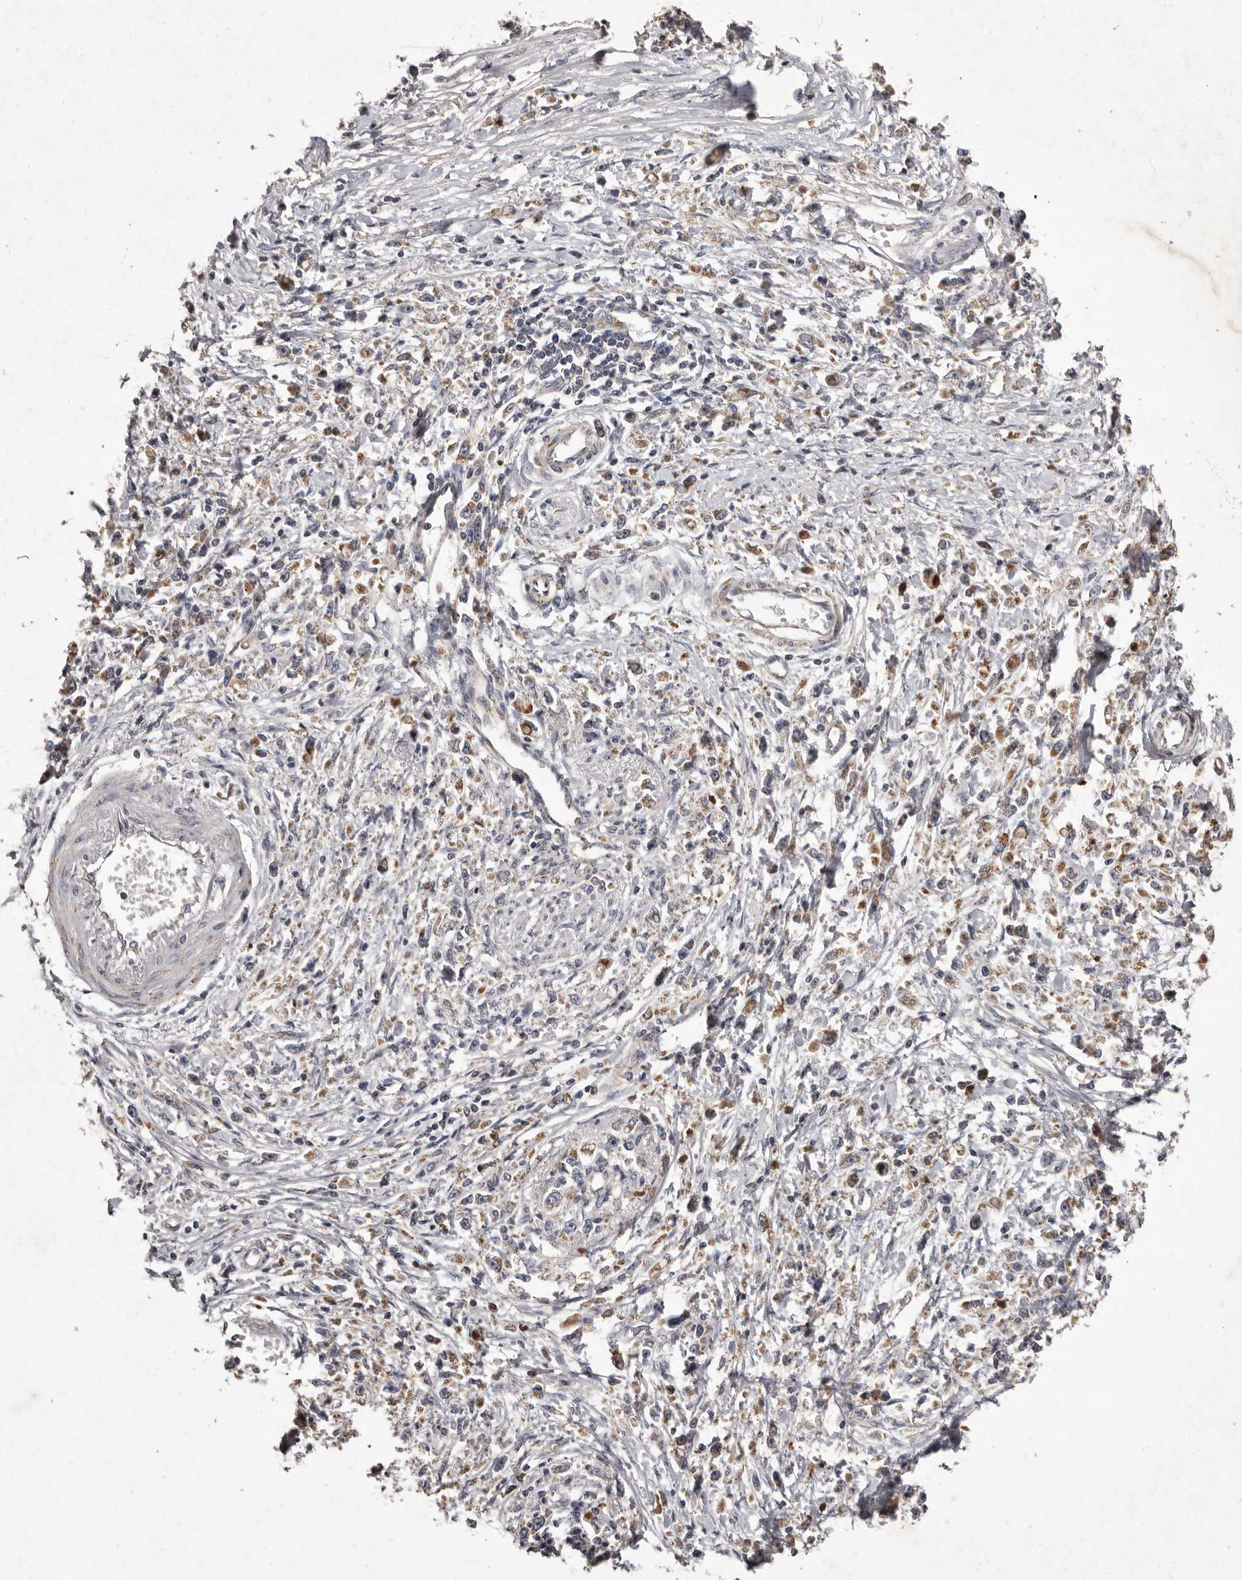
{"staining": {"intensity": "moderate", "quantity": "<25%", "location": "cytoplasmic/membranous"}, "tissue": "stomach cancer", "cell_type": "Tumor cells", "image_type": "cancer", "snomed": [{"axis": "morphology", "description": "Adenocarcinoma, NOS"}, {"axis": "topography", "description": "Stomach"}], "caption": "A brown stain labels moderate cytoplasmic/membranous staining of a protein in human stomach adenocarcinoma tumor cells.", "gene": "CXCL14", "patient": {"sex": "female", "age": 59}}